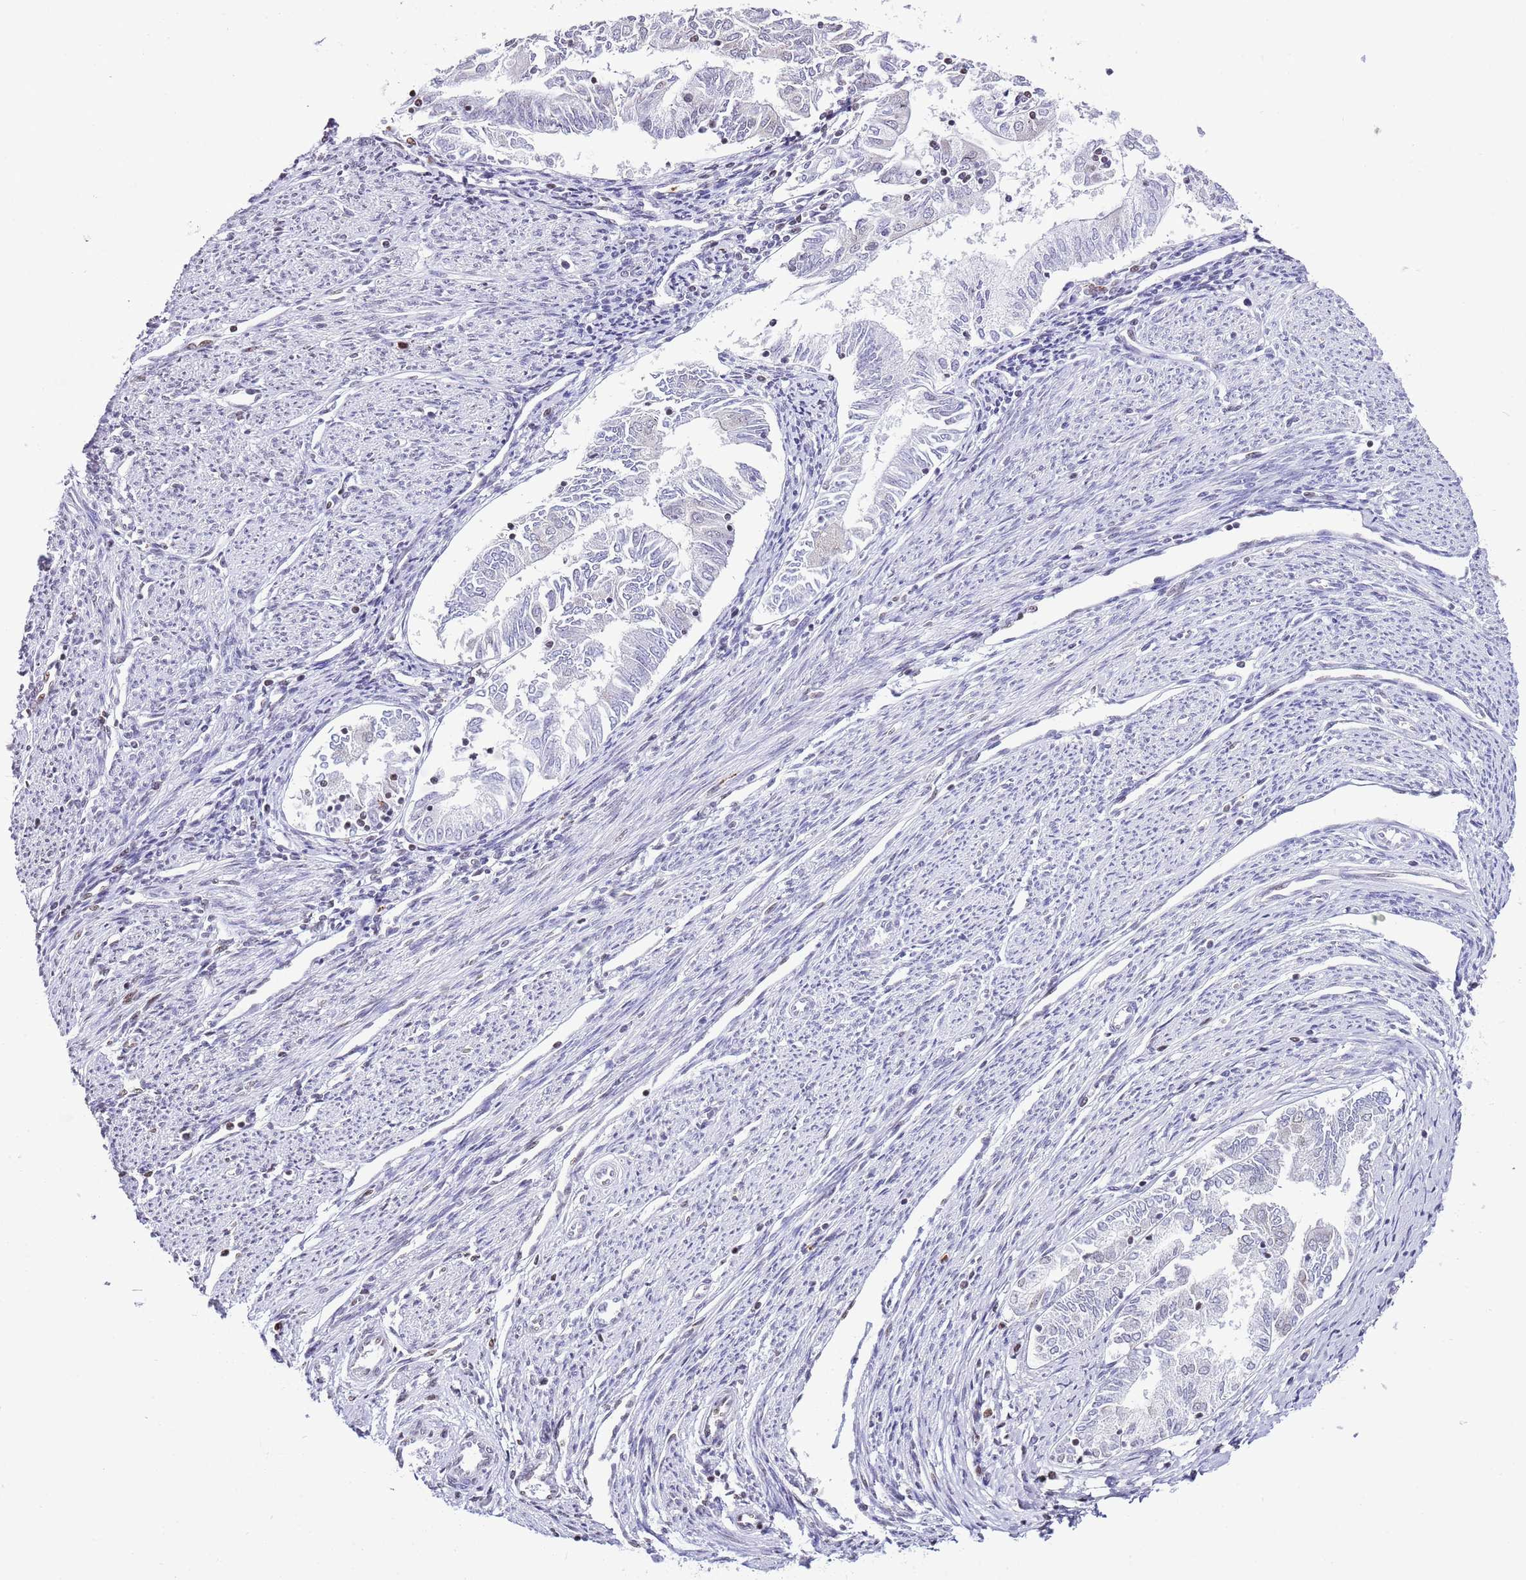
{"staining": {"intensity": "negative", "quantity": "none", "location": "none"}, "tissue": "endometrial cancer", "cell_type": "Tumor cells", "image_type": "cancer", "snomed": [{"axis": "morphology", "description": "Adenocarcinoma, NOS"}, {"axis": "topography", "description": "Endometrium"}], "caption": "An immunohistochemistry (IHC) micrograph of adenocarcinoma (endometrial) is shown. There is no staining in tumor cells of adenocarcinoma (endometrial).", "gene": "PRR15", "patient": {"sex": "female", "age": 79}}